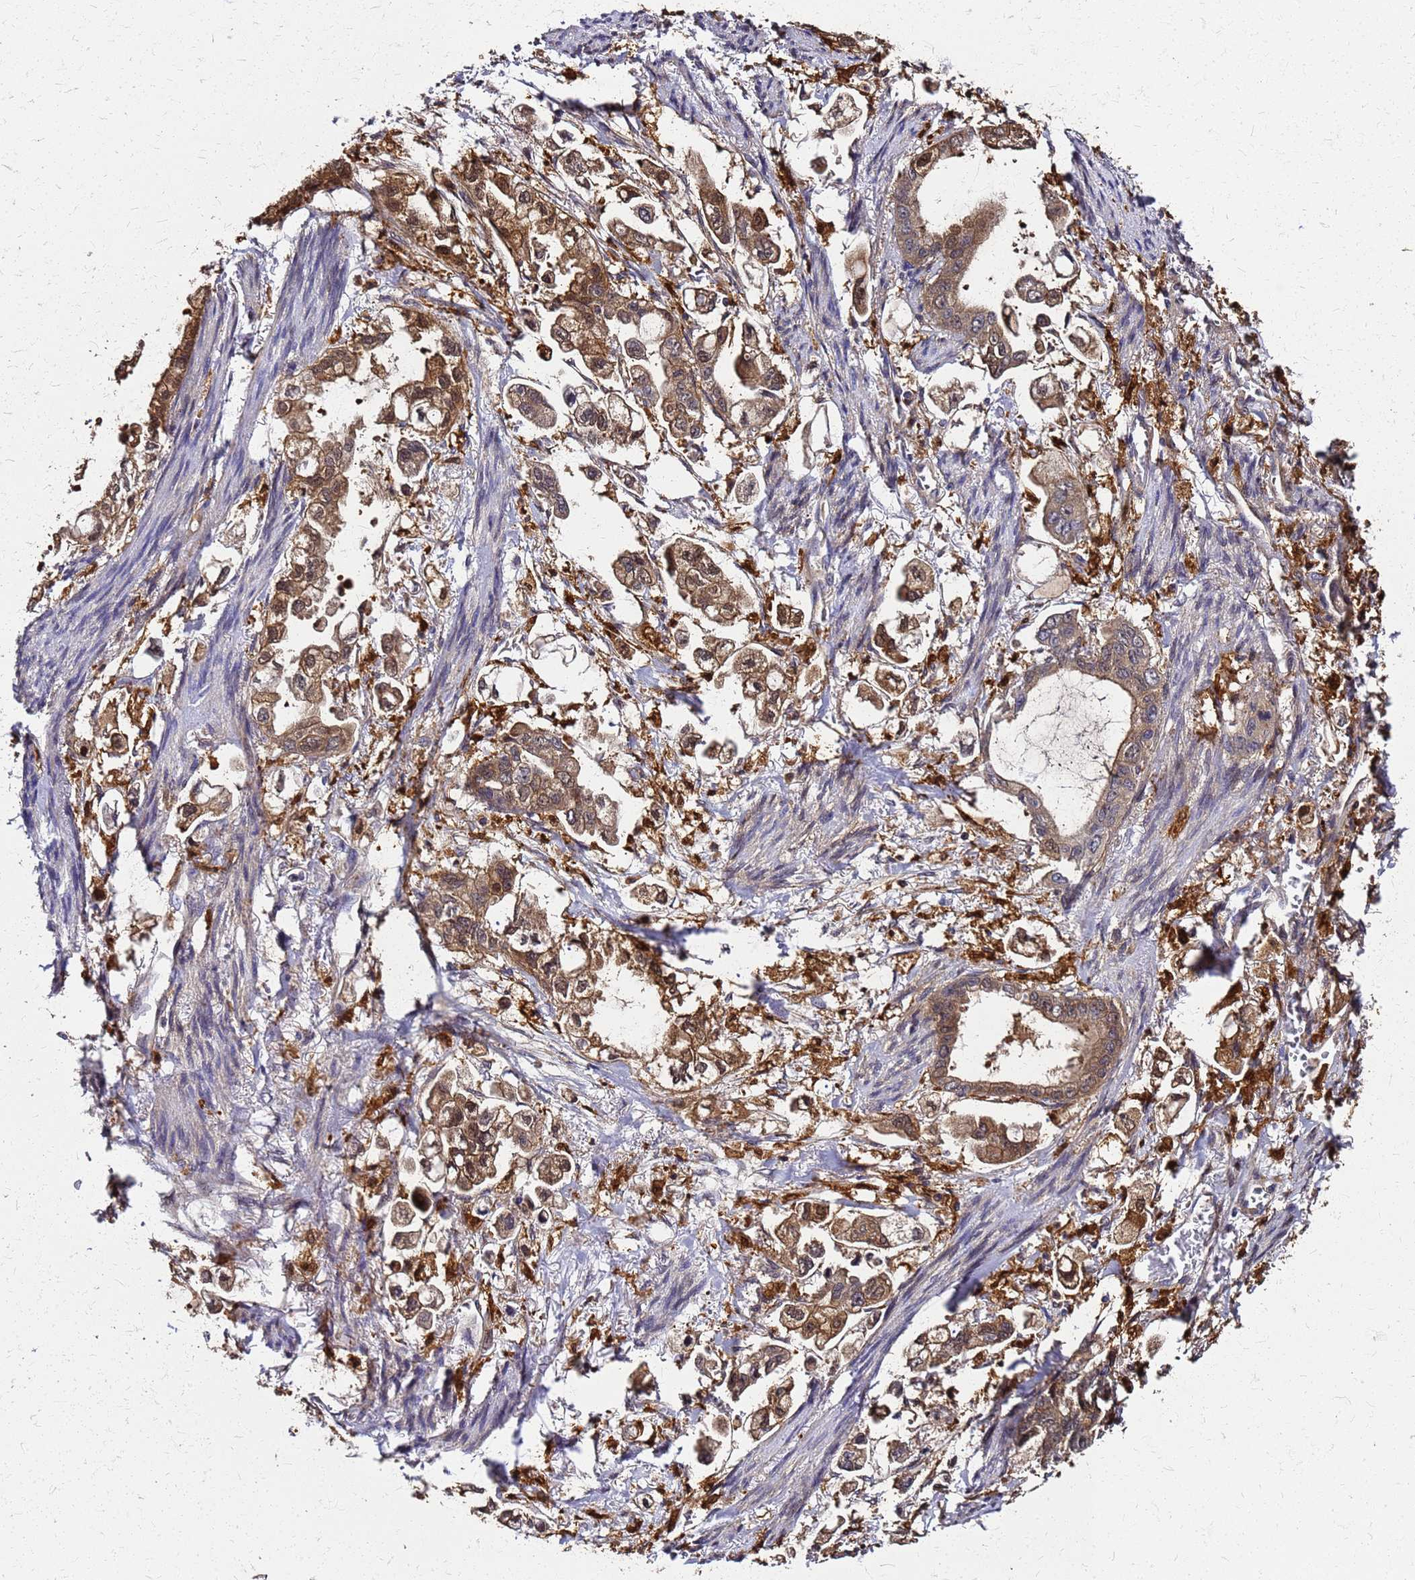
{"staining": {"intensity": "moderate", "quantity": ">75%", "location": "cytoplasmic/membranous,nuclear"}, "tissue": "stomach cancer", "cell_type": "Tumor cells", "image_type": "cancer", "snomed": [{"axis": "morphology", "description": "Adenocarcinoma, NOS"}, {"axis": "topography", "description": "Stomach"}], "caption": "Moderate cytoplasmic/membranous and nuclear expression is present in about >75% of tumor cells in stomach cancer.", "gene": "S100A11", "patient": {"sex": "male", "age": 62}}